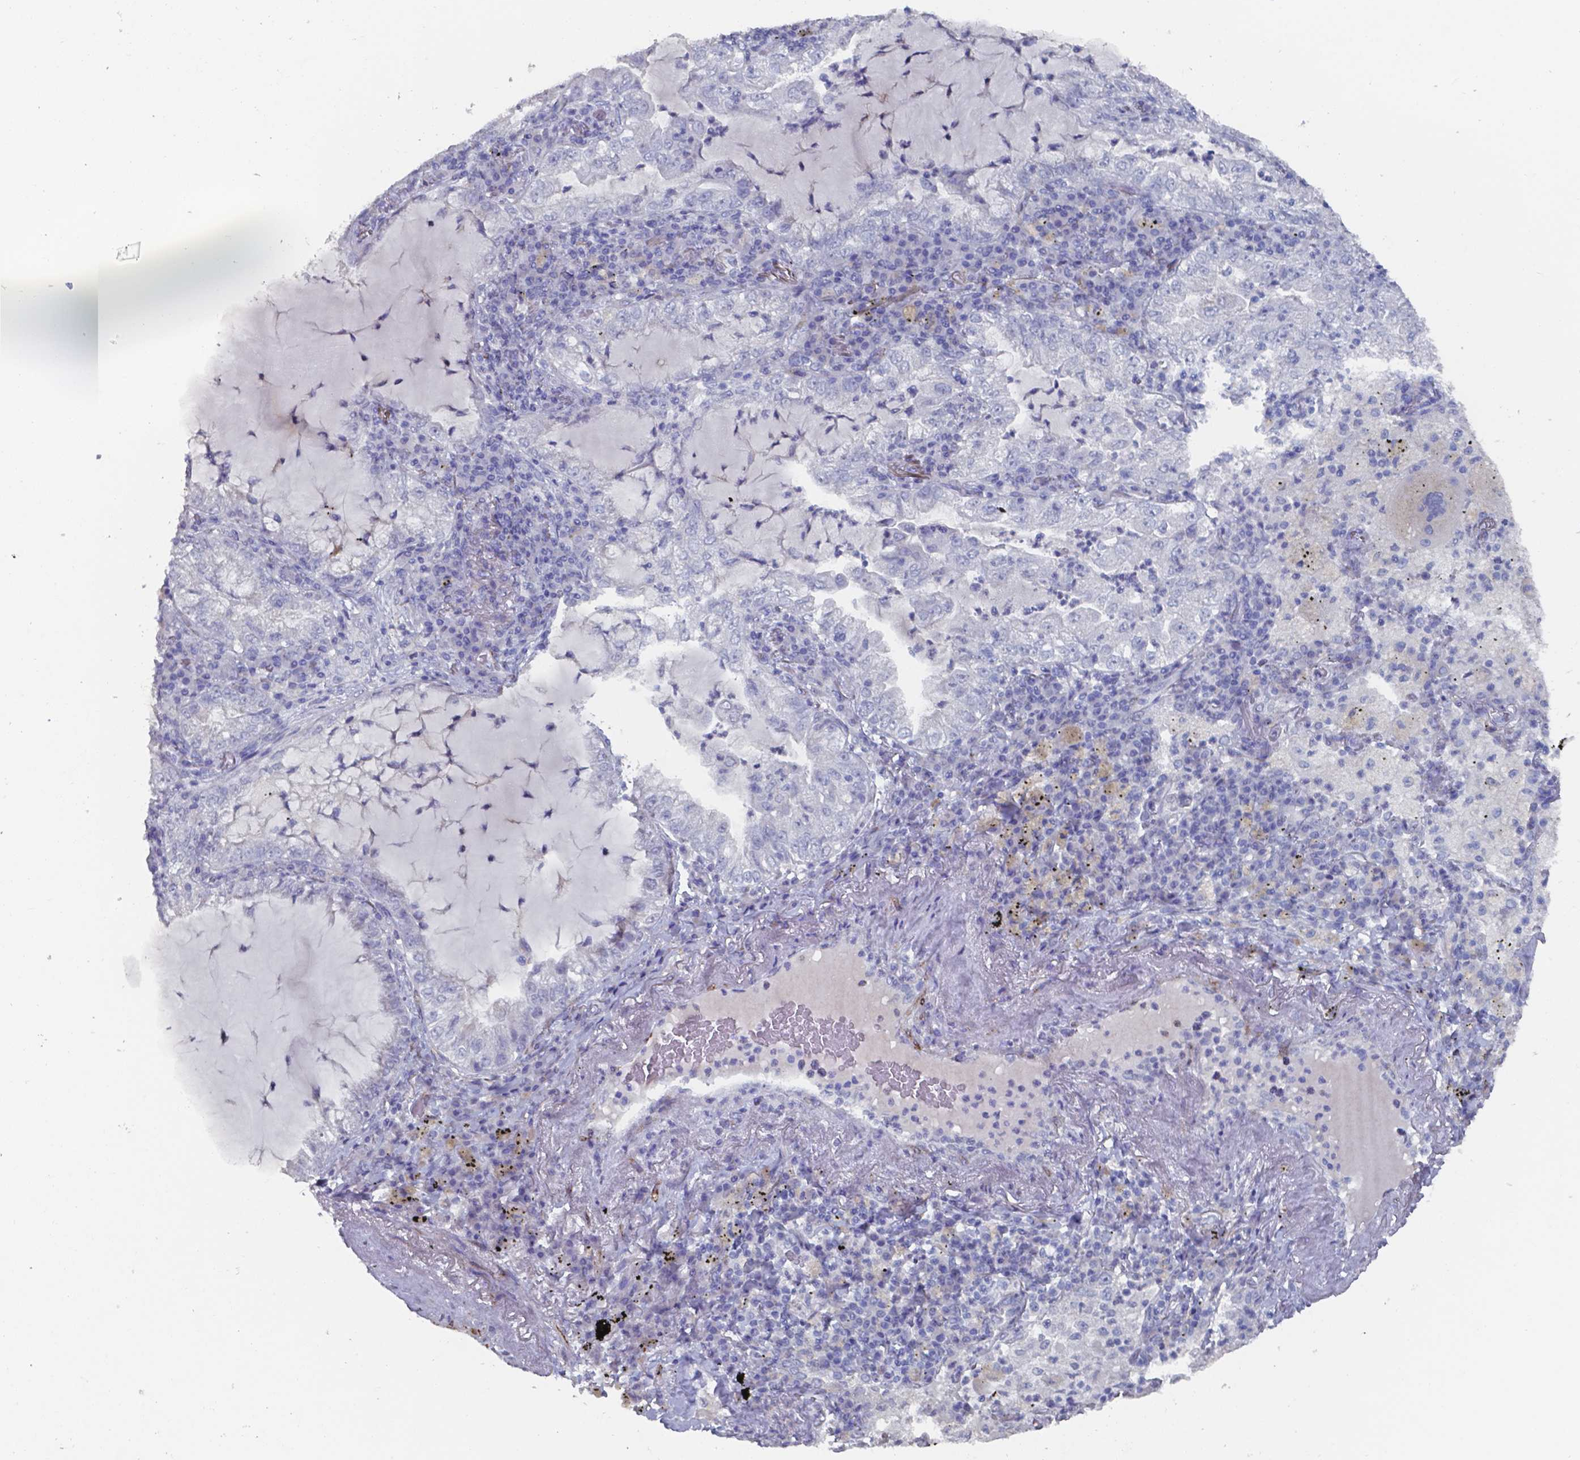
{"staining": {"intensity": "negative", "quantity": "none", "location": "none"}, "tissue": "lung cancer", "cell_type": "Tumor cells", "image_type": "cancer", "snomed": [{"axis": "morphology", "description": "Adenocarcinoma, NOS"}, {"axis": "topography", "description": "Lung"}], "caption": "The micrograph demonstrates no staining of tumor cells in lung cancer.", "gene": "PLA2R1", "patient": {"sex": "female", "age": 73}}